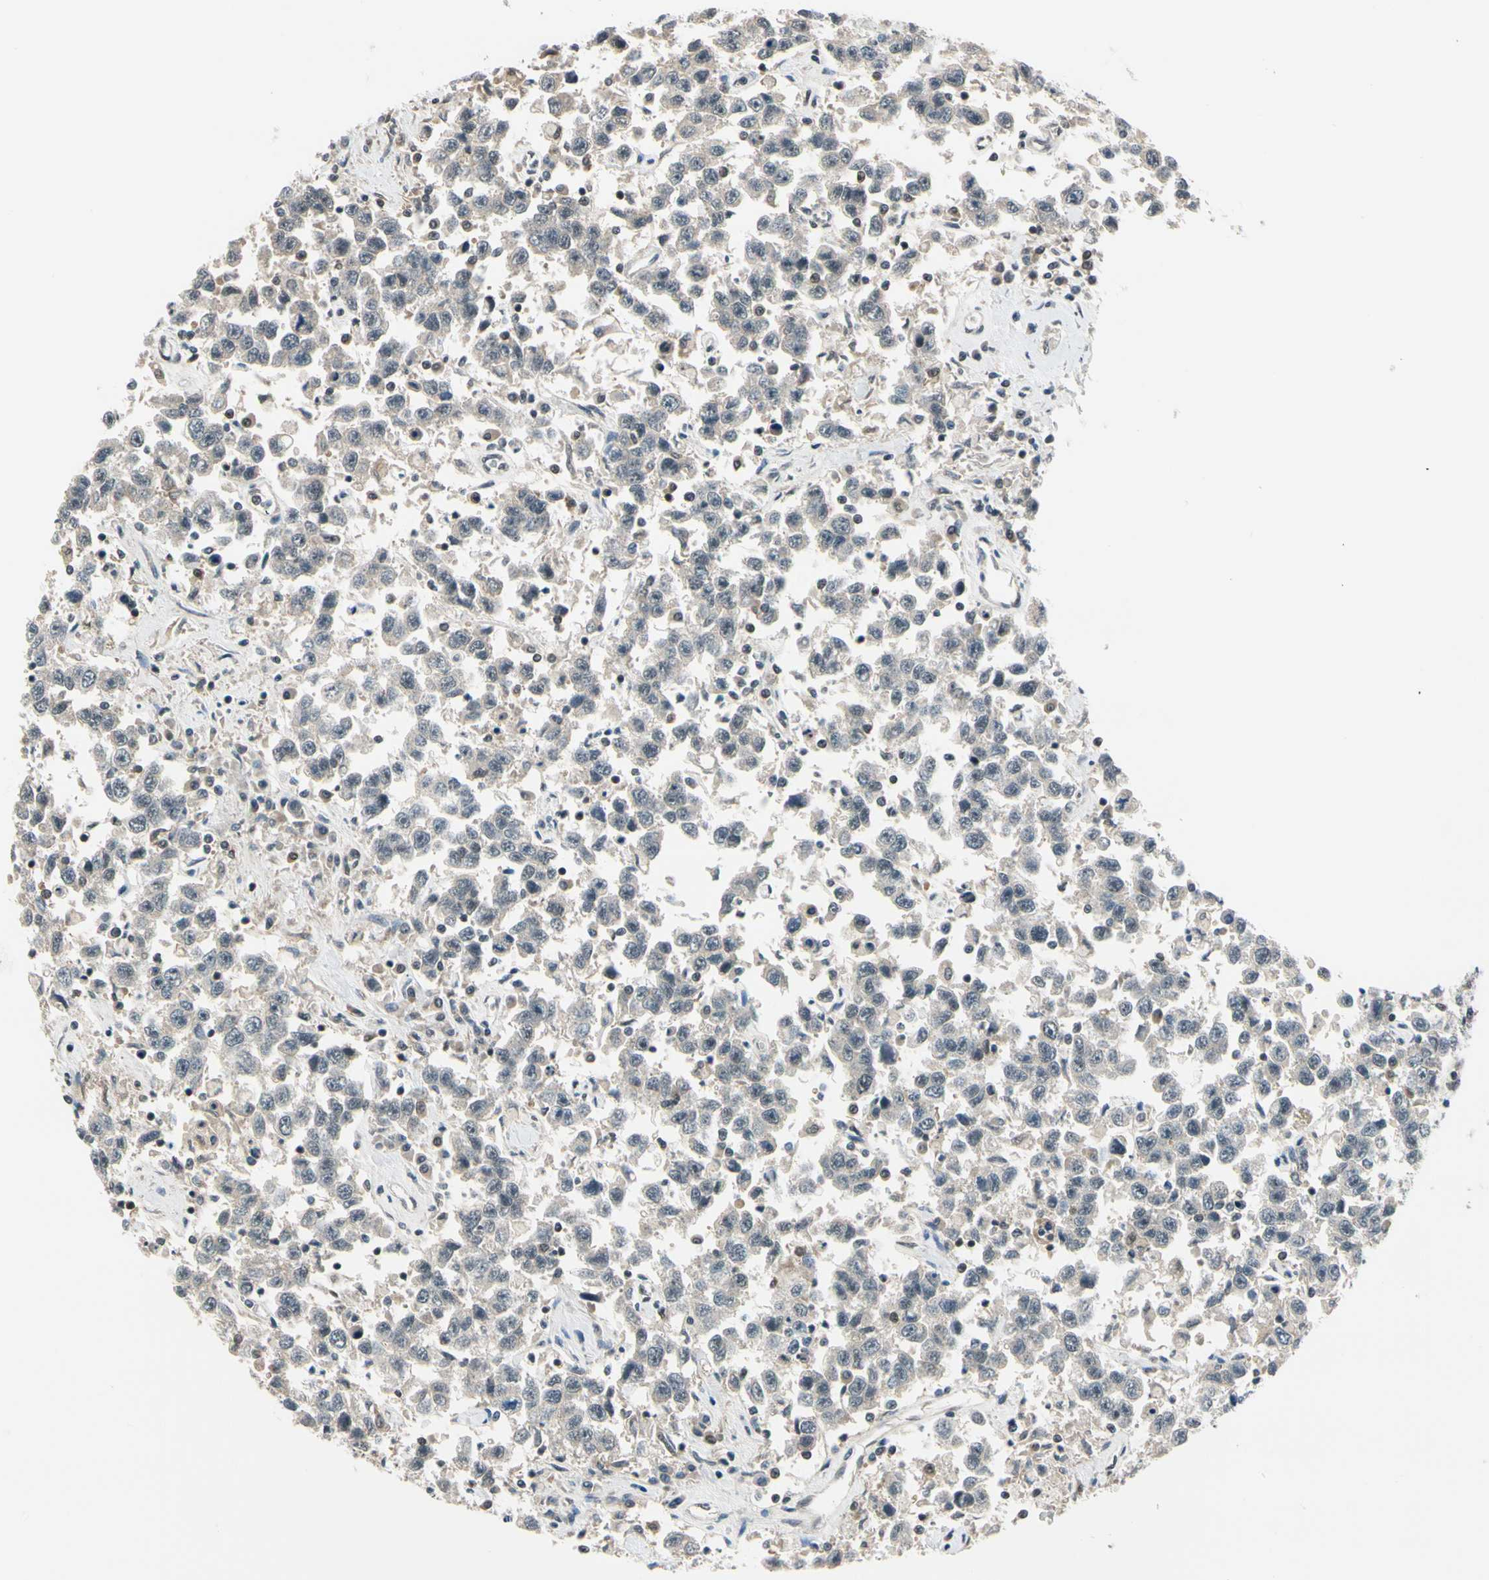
{"staining": {"intensity": "negative", "quantity": "none", "location": "none"}, "tissue": "testis cancer", "cell_type": "Tumor cells", "image_type": "cancer", "snomed": [{"axis": "morphology", "description": "Seminoma, NOS"}, {"axis": "topography", "description": "Testis"}], "caption": "This micrograph is of seminoma (testis) stained with immunohistochemistry to label a protein in brown with the nuclei are counter-stained blue. There is no positivity in tumor cells. (IHC, brightfield microscopy, high magnification).", "gene": "TAF12", "patient": {"sex": "male", "age": 41}}